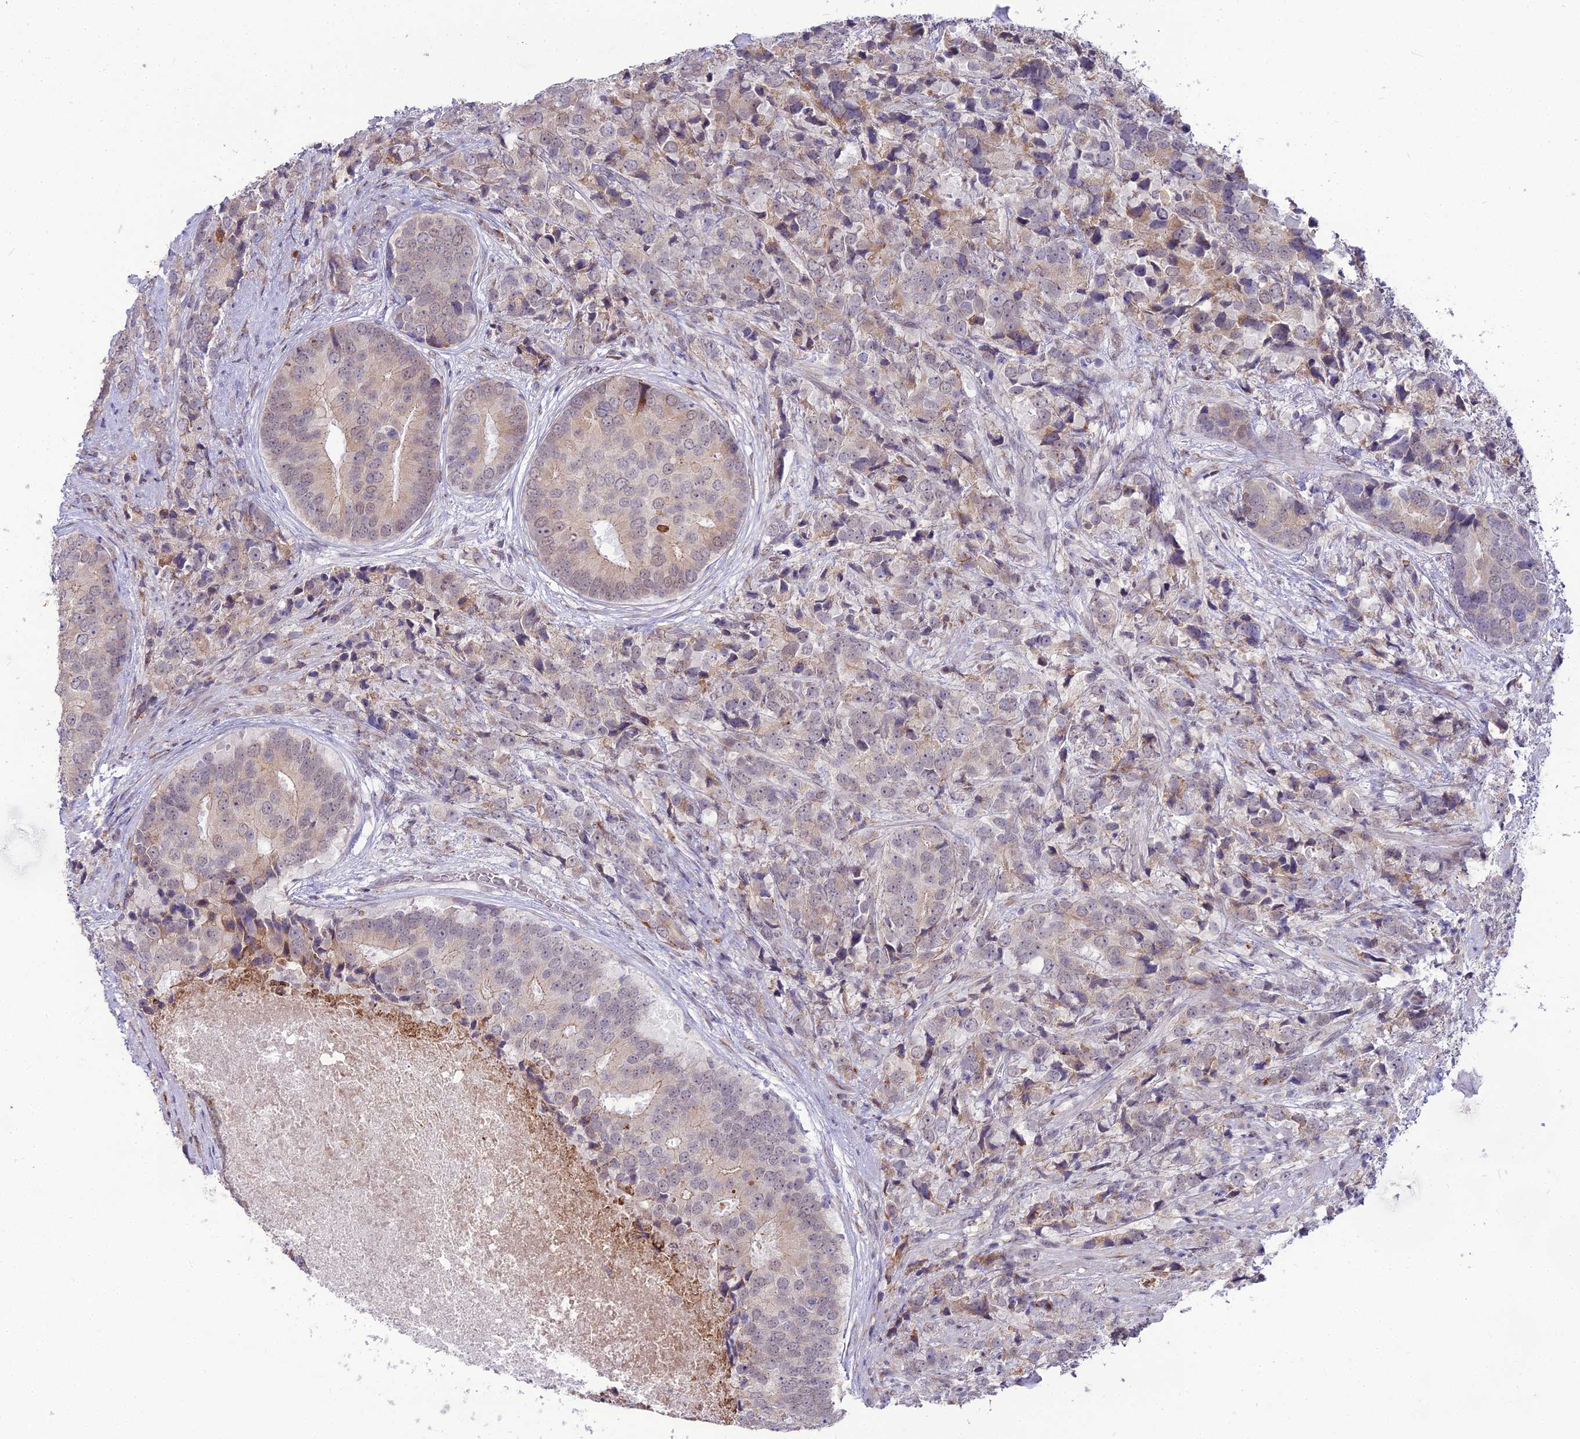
{"staining": {"intensity": "weak", "quantity": "<25%", "location": "cytoplasmic/membranous"}, "tissue": "prostate cancer", "cell_type": "Tumor cells", "image_type": "cancer", "snomed": [{"axis": "morphology", "description": "Adenocarcinoma, High grade"}, {"axis": "topography", "description": "Prostate"}], "caption": "This is an immunohistochemistry photomicrograph of high-grade adenocarcinoma (prostate). There is no staining in tumor cells.", "gene": "TROAP", "patient": {"sex": "male", "age": 62}}